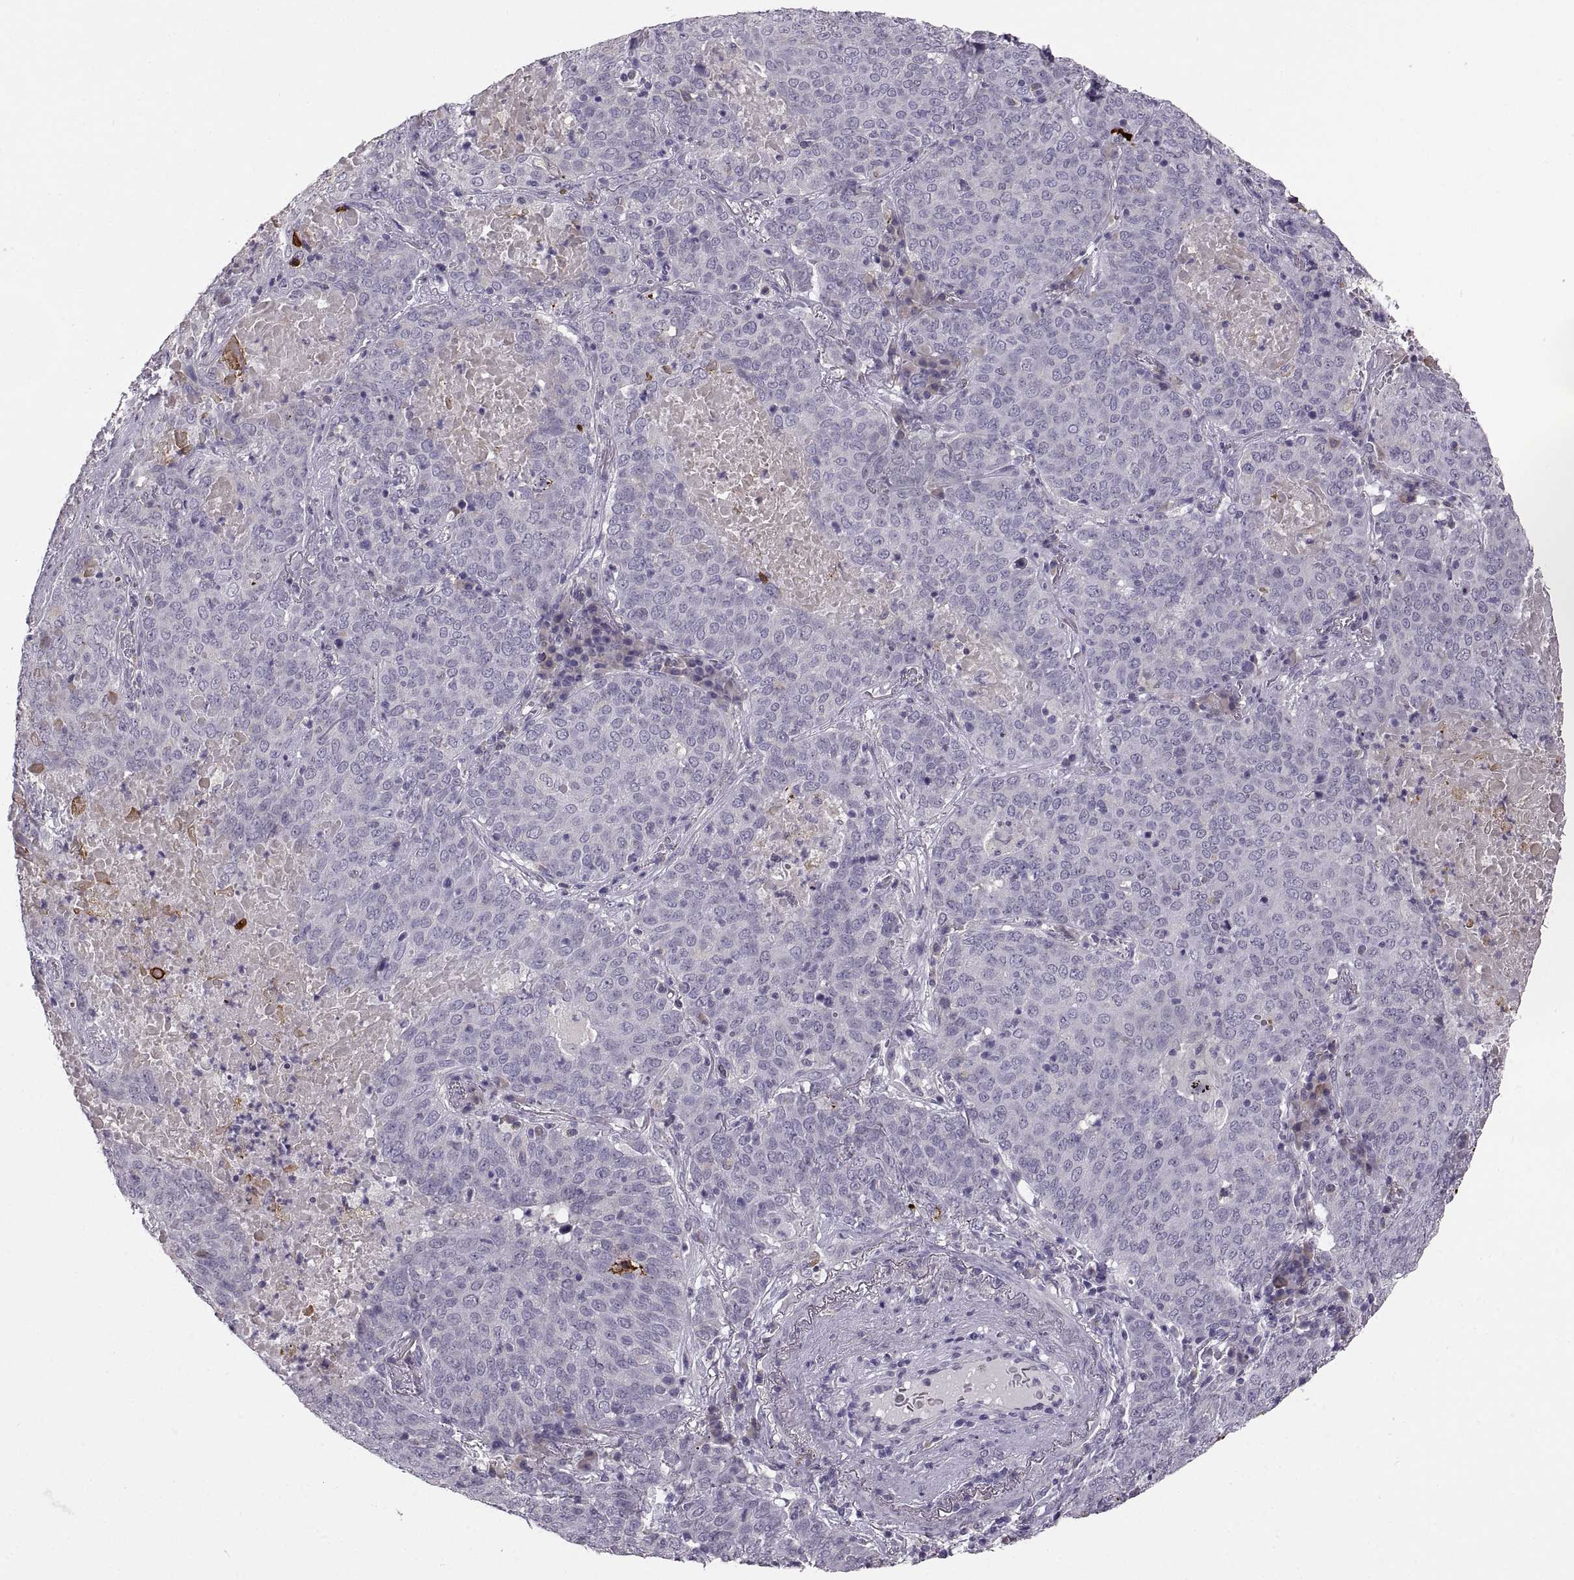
{"staining": {"intensity": "negative", "quantity": "none", "location": "none"}, "tissue": "lung cancer", "cell_type": "Tumor cells", "image_type": "cancer", "snomed": [{"axis": "morphology", "description": "Squamous cell carcinoma, NOS"}, {"axis": "topography", "description": "Lung"}], "caption": "The immunohistochemistry image has no significant staining in tumor cells of lung cancer tissue.", "gene": "MAGEB18", "patient": {"sex": "male", "age": 82}}